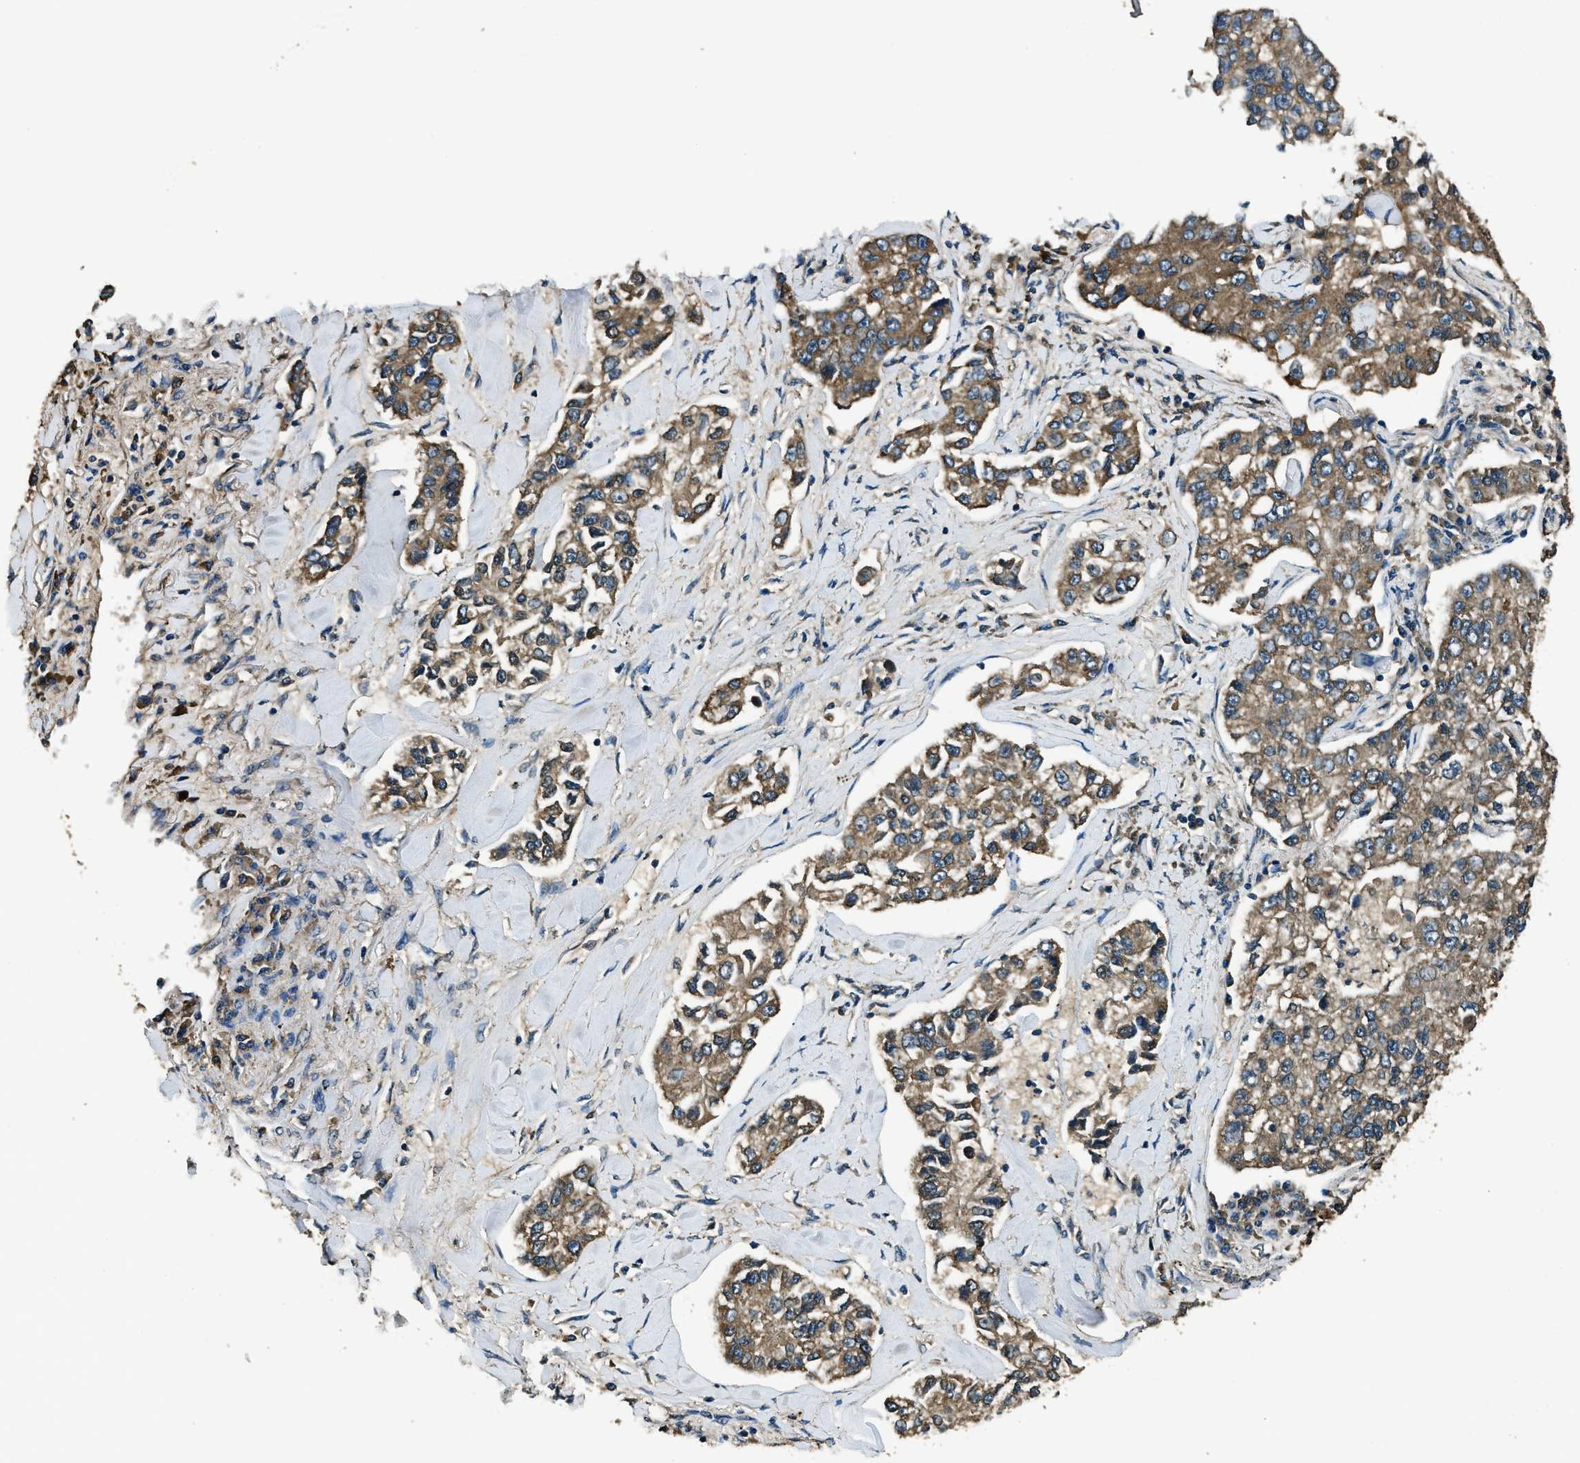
{"staining": {"intensity": "moderate", "quantity": ">75%", "location": "cytoplasmic/membranous"}, "tissue": "lung cancer", "cell_type": "Tumor cells", "image_type": "cancer", "snomed": [{"axis": "morphology", "description": "Adenocarcinoma, NOS"}, {"axis": "topography", "description": "Lung"}], "caption": "Lung adenocarcinoma stained with DAB (3,3'-diaminobenzidine) immunohistochemistry shows medium levels of moderate cytoplasmic/membranous positivity in approximately >75% of tumor cells. (DAB IHC, brown staining for protein, blue staining for nuclei).", "gene": "SALL3", "patient": {"sex": "male", "age": 49}}